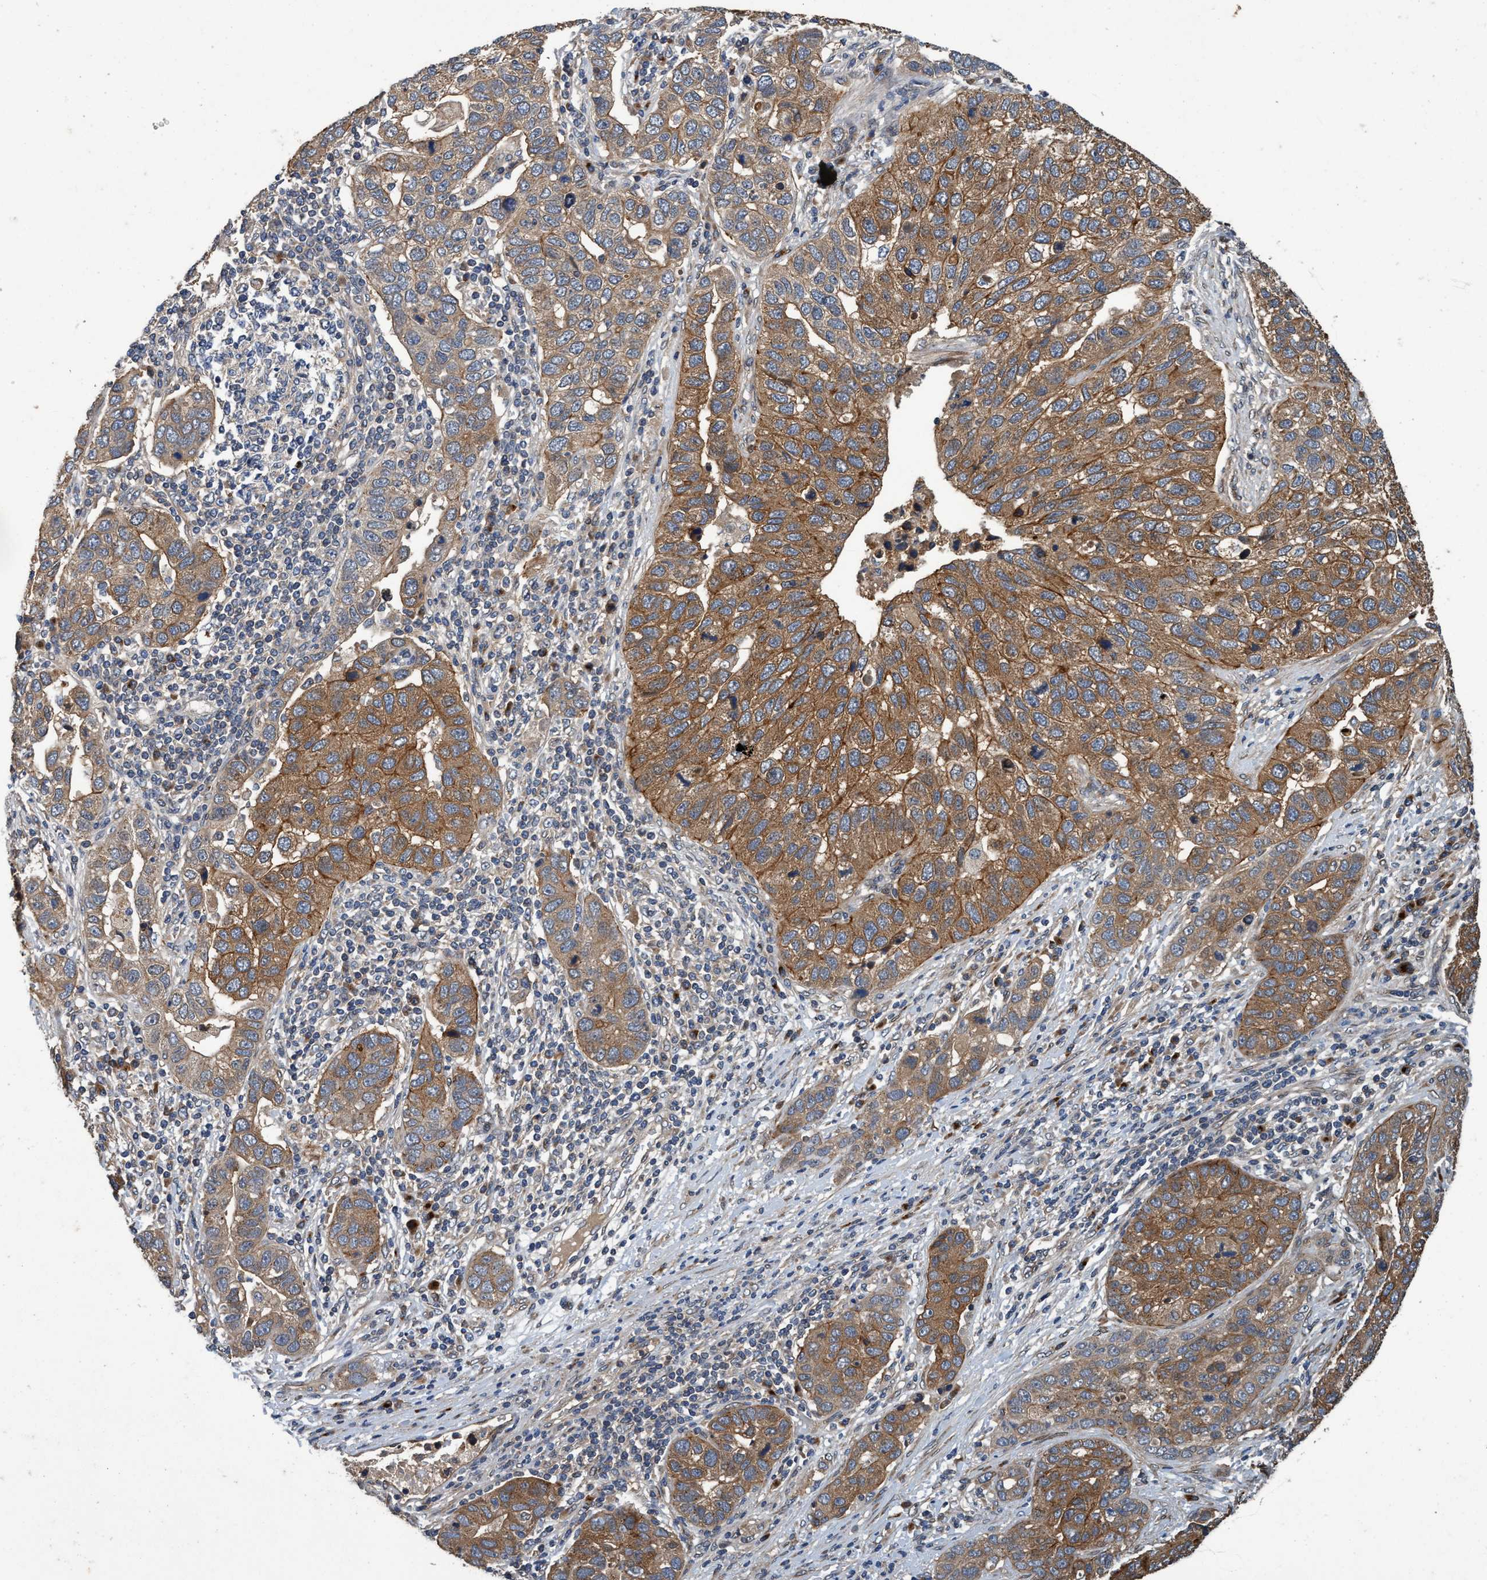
{"staining": {"intensity": "moderate", "quantity": ">75%", "location": "cytoplasmic/membranous"}, "tissue": "pancreatic cancer", "cell_type": "Tumor cells", "image_type": "cancer", "snomed": [{"axis": "morphology", "description": "Adenocarcinoma, NOS"}, {"axis": "topography", "description": "Pancreas"}], "caption": "Pancreatic adenocarcinoma stained with a brown dye shows moderate cytoplasmic/membranous positive positivity in about >75% of tumor cells.", "gene": "MACC1", "patient": {"sex": "female", "age": 61}}